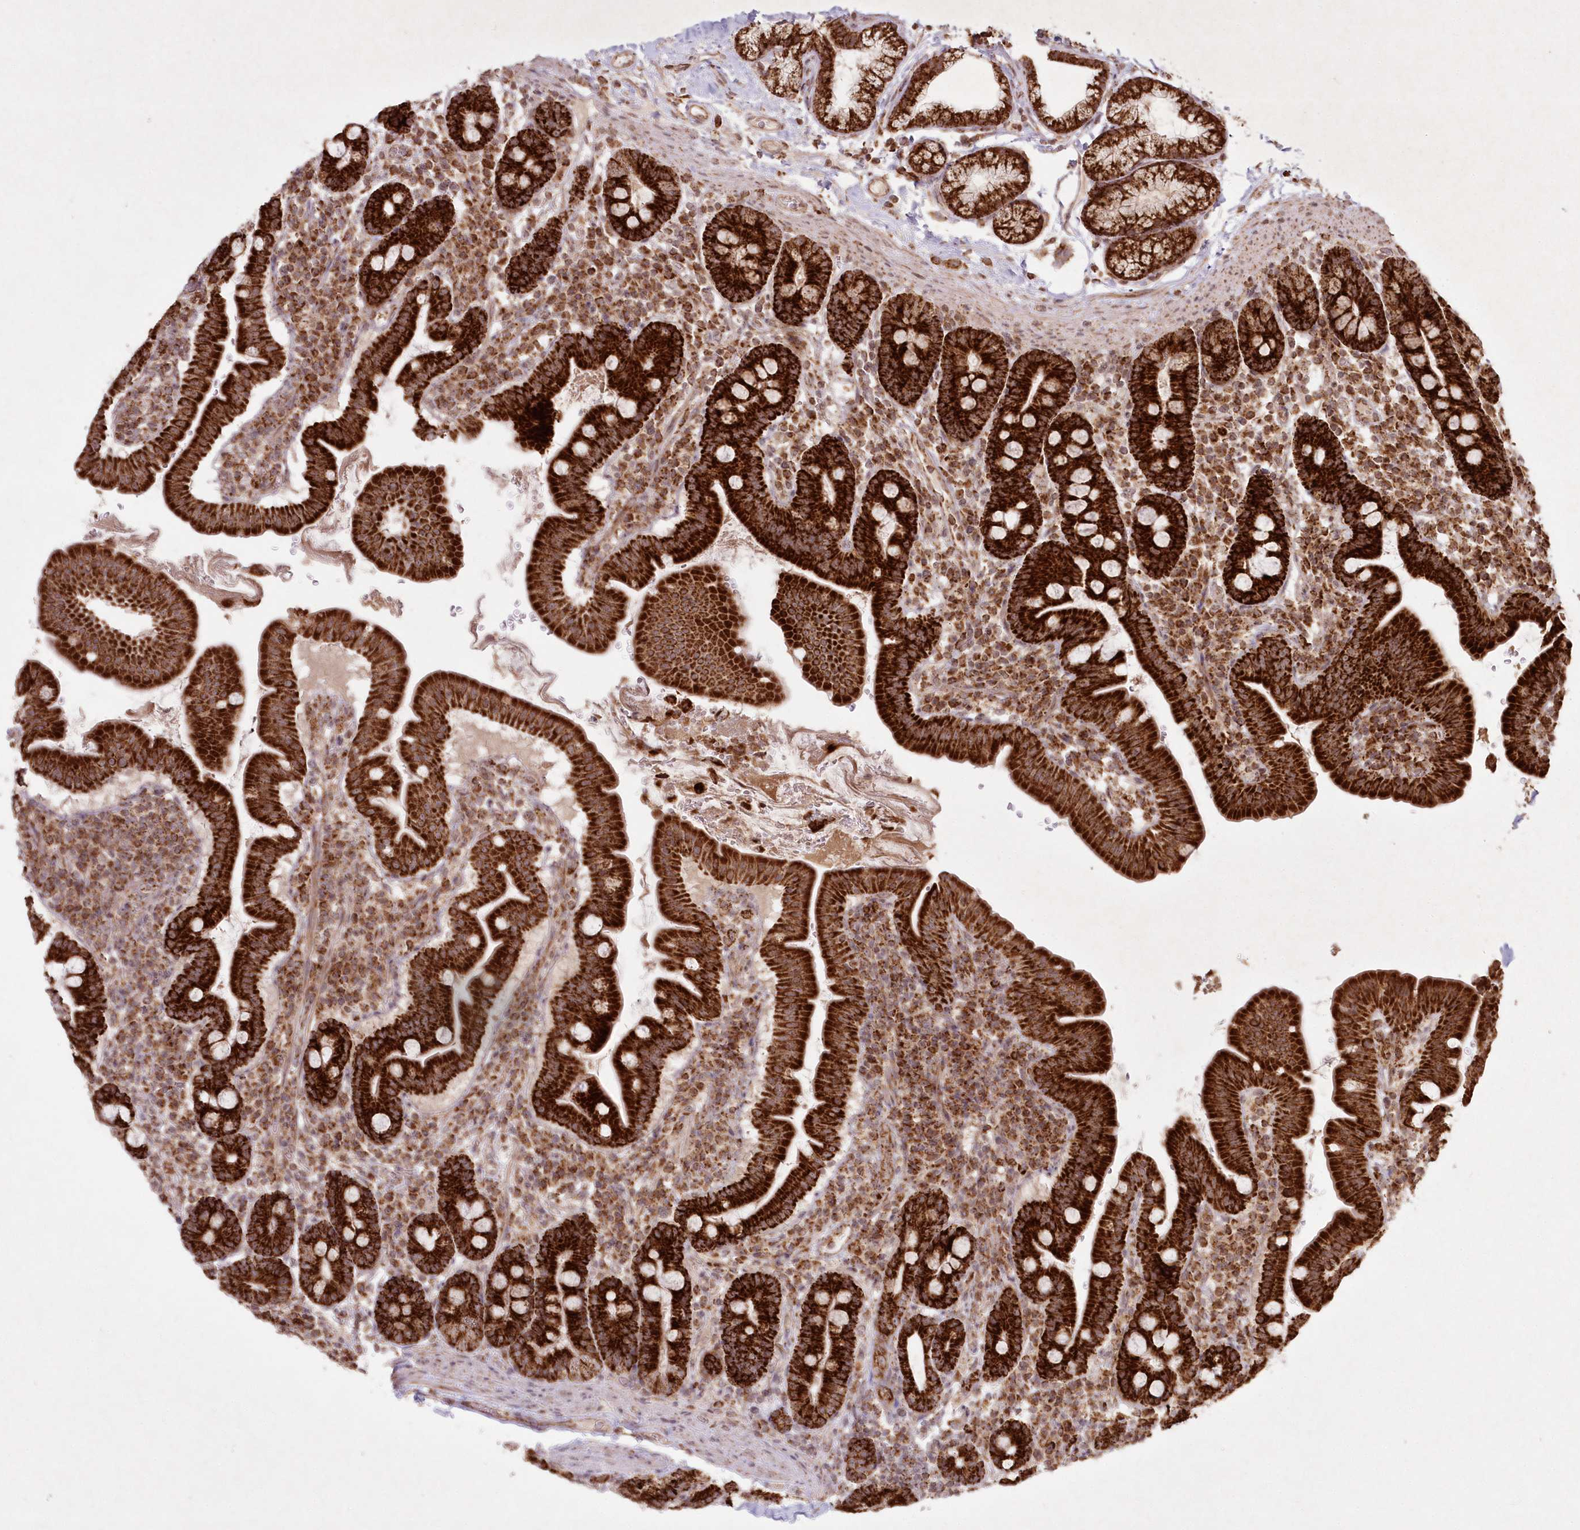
{"staining": {"intensity": "strong", "quantity": ">75%", "location": "cytoplasmic/membranous"}, "tissue": "duodenum", "cell_type": "Glandular cells", "image_type": "normal", "snomed": [{"axis": "morphology", "description": "Normal tissue, NOS"}, {"axis": "morphology", "description": "Adenocarcinoma, NOS"}, {"axis": "topography", "description": "Pancreas"}, {"axis": "topography", "description": "Duodenum"}], "caption": "Immunohistochemistry of unremarkable duodenum reveals high levels of strong cytoplasmic/membranous staining in approximately >75% of glandular cells.", "gene": "LRPPRC", "patient": {"sex": "male", "age": 50}}